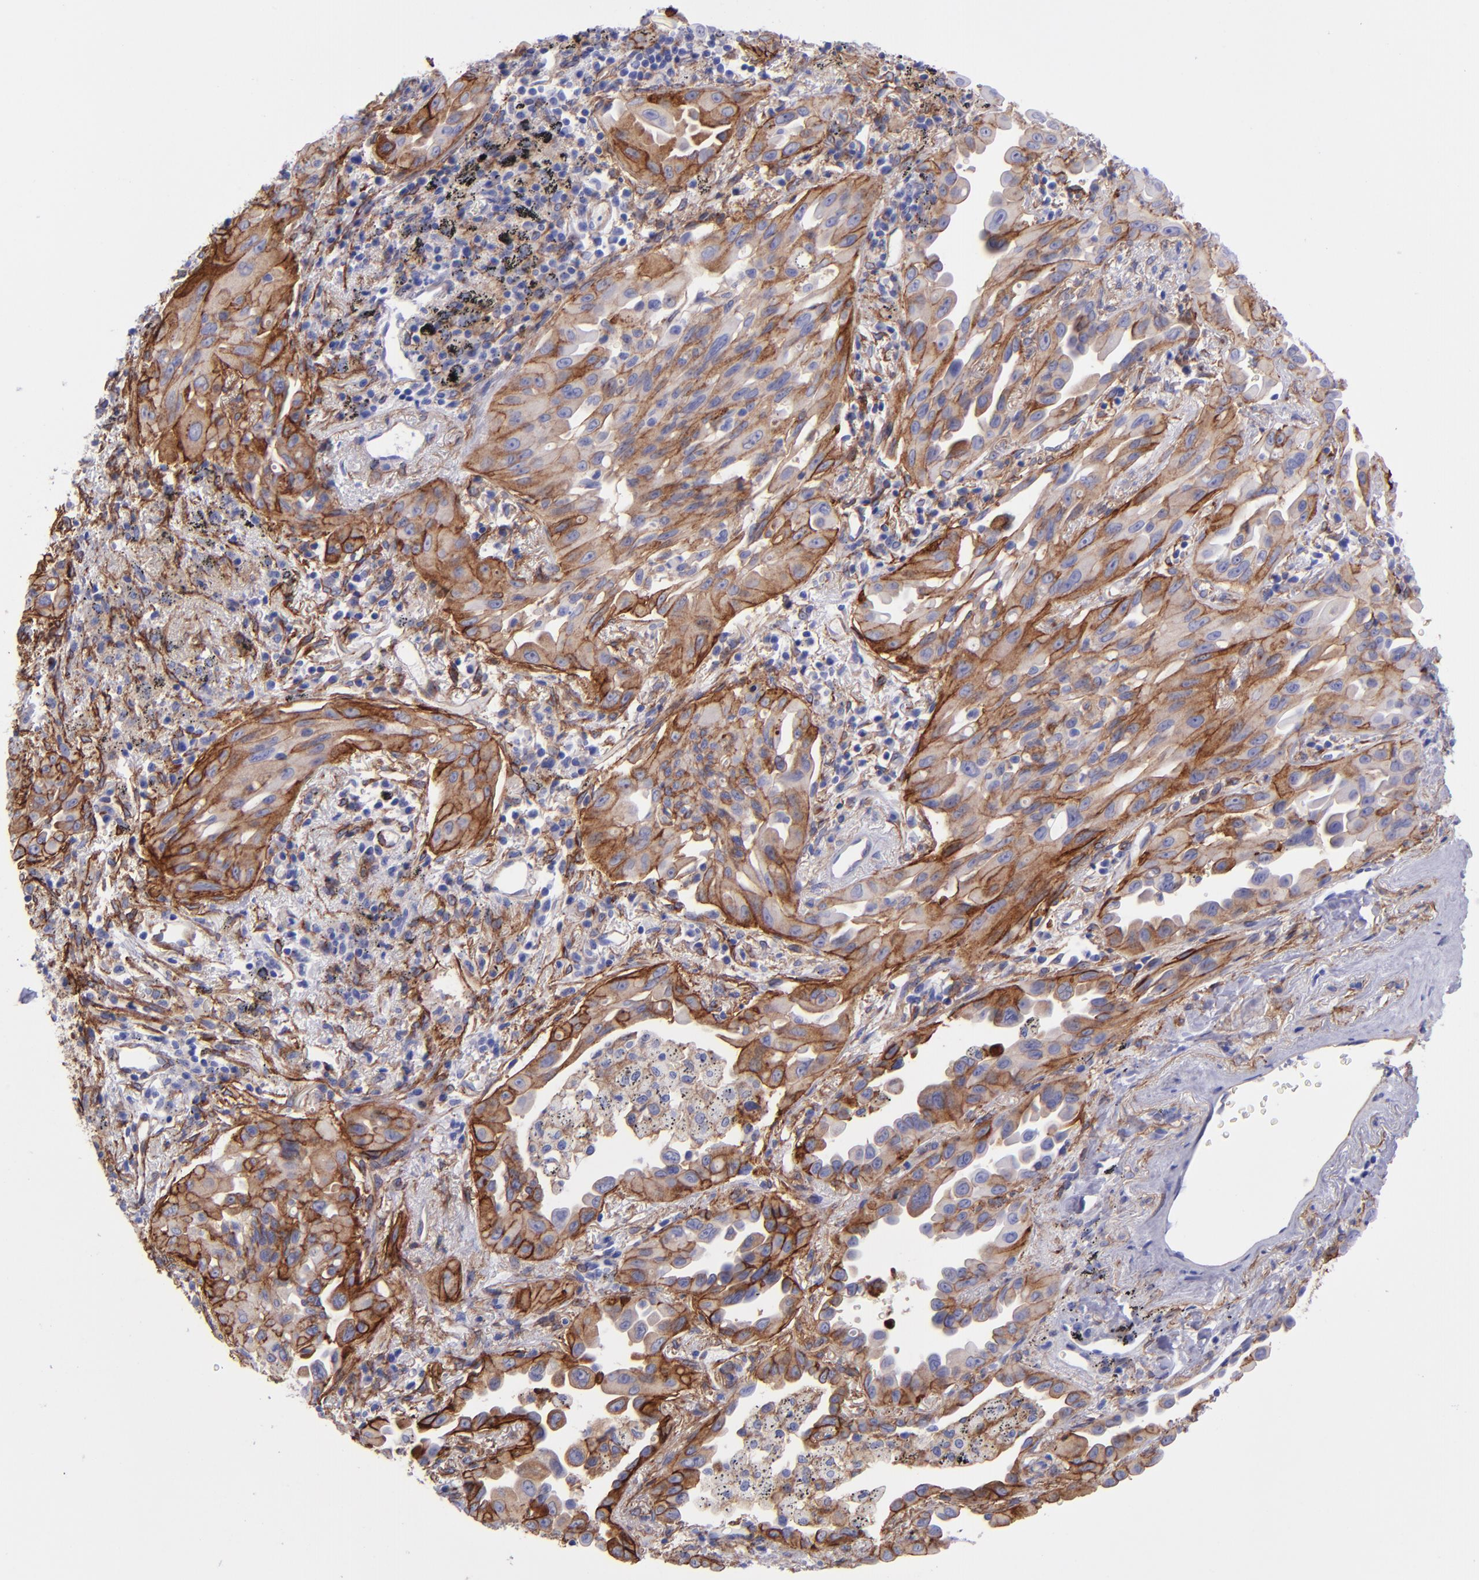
{"staining": {"intensity": "moderate", "quantity": ">75%", "location": "cytoplasmic/membranous"}, "tissue": "lung cancer", "cell_type": "Tumor cells", "image_type": "cancer", "snomed": [{"axis": "morphology", "description": "Adenocarcinoma, NOS"}, {"axis": "topography", "description": "Lung"}], "caption": "Lung adenocarcinoma stained with a brown dye shows moderate cytoplasmic/membranous positive positivity in approximately >75% of tumor cells.", "gene": "ITGAV", "patient": {"sex": "male", "age": 68}}